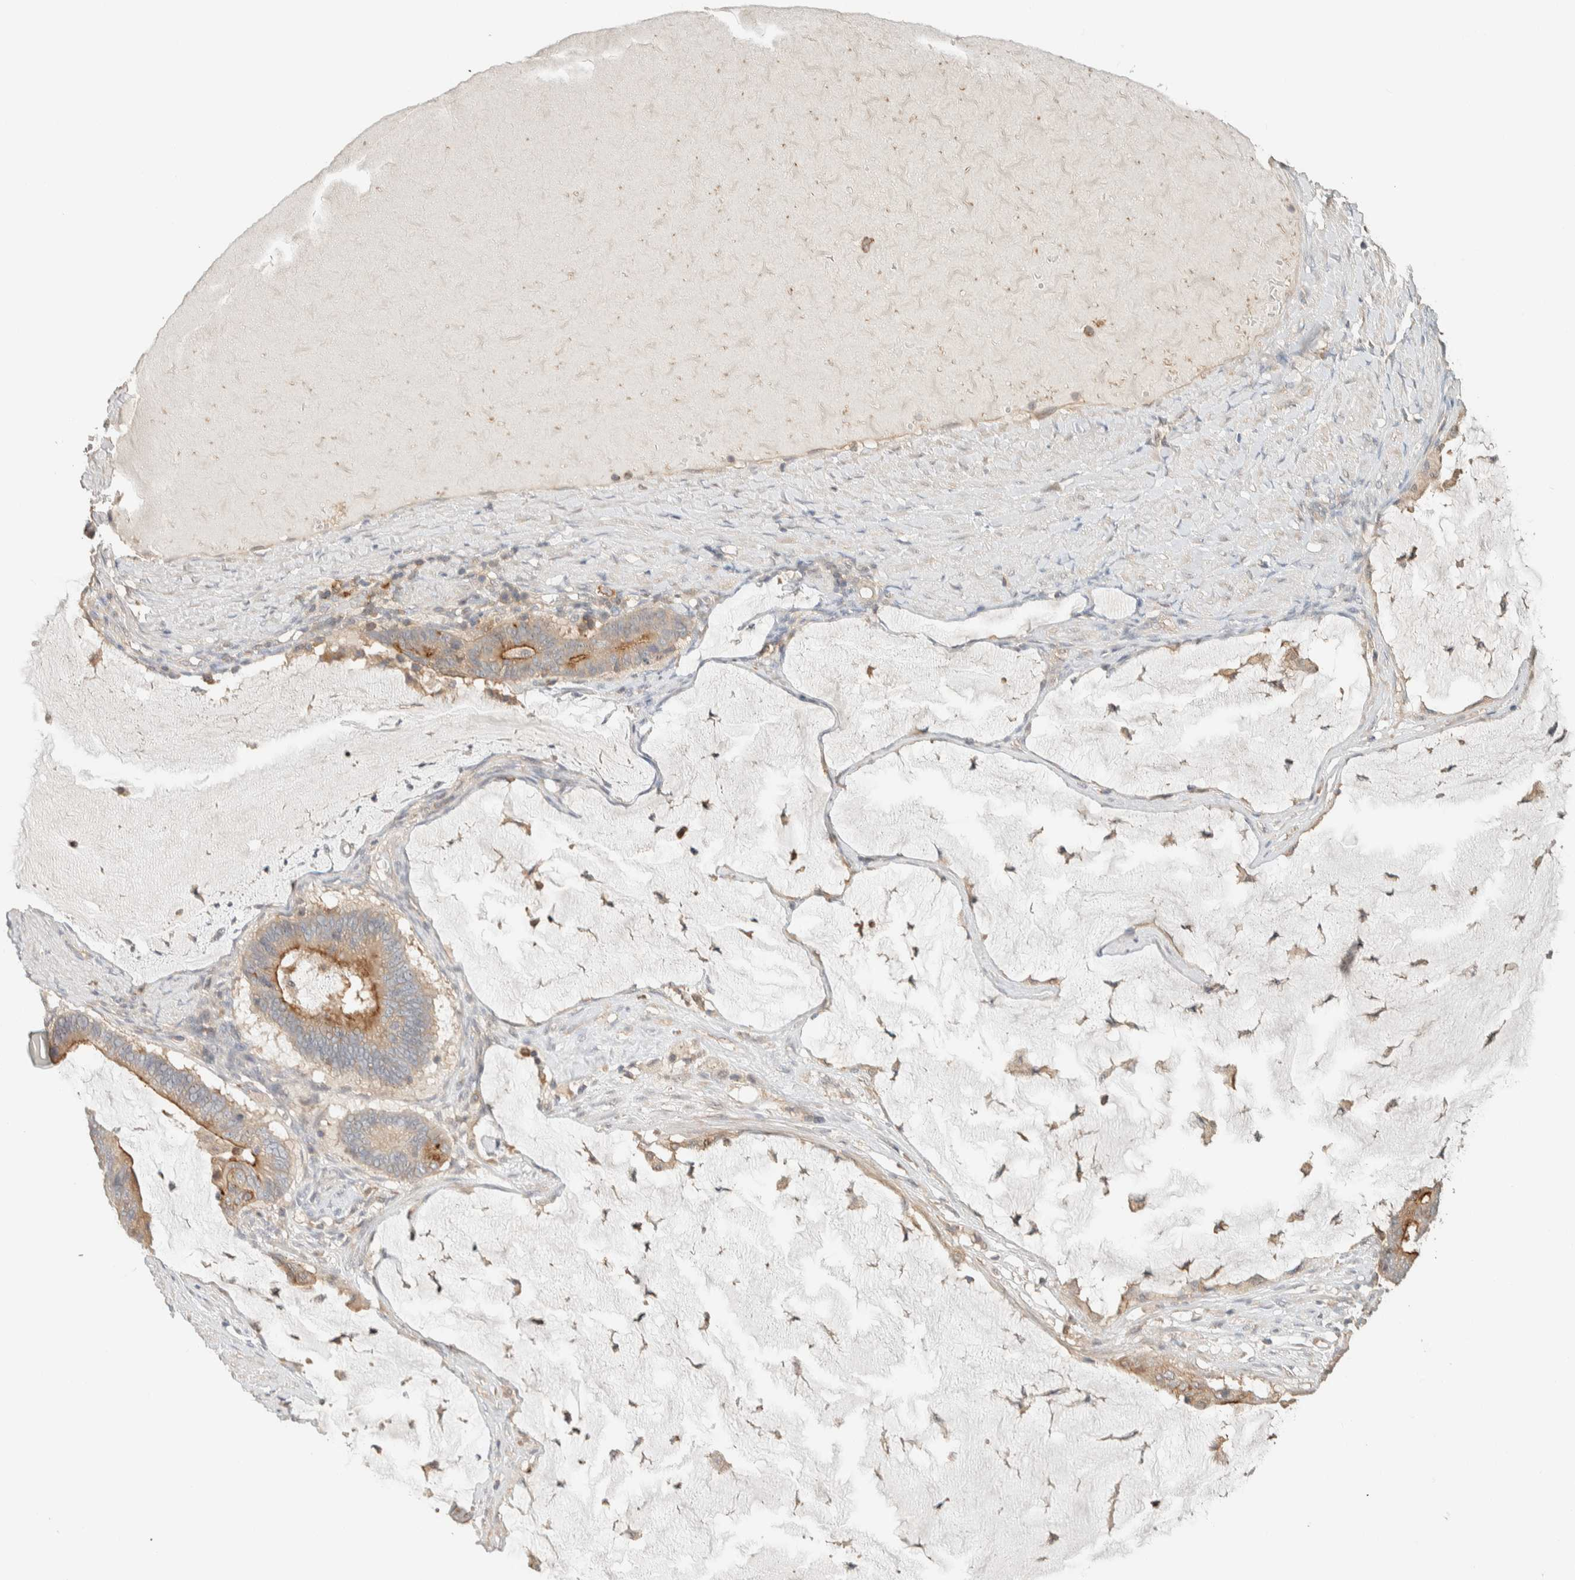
{"staining": {"intensity": "strong", "quantity": "25%-75%", "location": "cytoplasmic/membranous"}, "tissue": "ovarian cancer", "cell_type": "Tumor cells", "image_type": "cancer", "snomed": [{"axis": "morphology", "description": "Cystadenocarcinoma, mucinous, NOS"}, {"axis": "topography", "description": "Ovary"}], "caption": "Ovarian mucinous cystadenocarcinoma was stained to show a protein in brown. There is high levels of strong cytoplasmic/membranous expression in approximately 25%-75% of tumor cells. The staining was performed using DAB, with brown indicating positive protein expression. Nuclei are stained blue with hematoxylin.", "gene": "RAB11FIP1", "patient": {"sex": "female", "age": 61}}